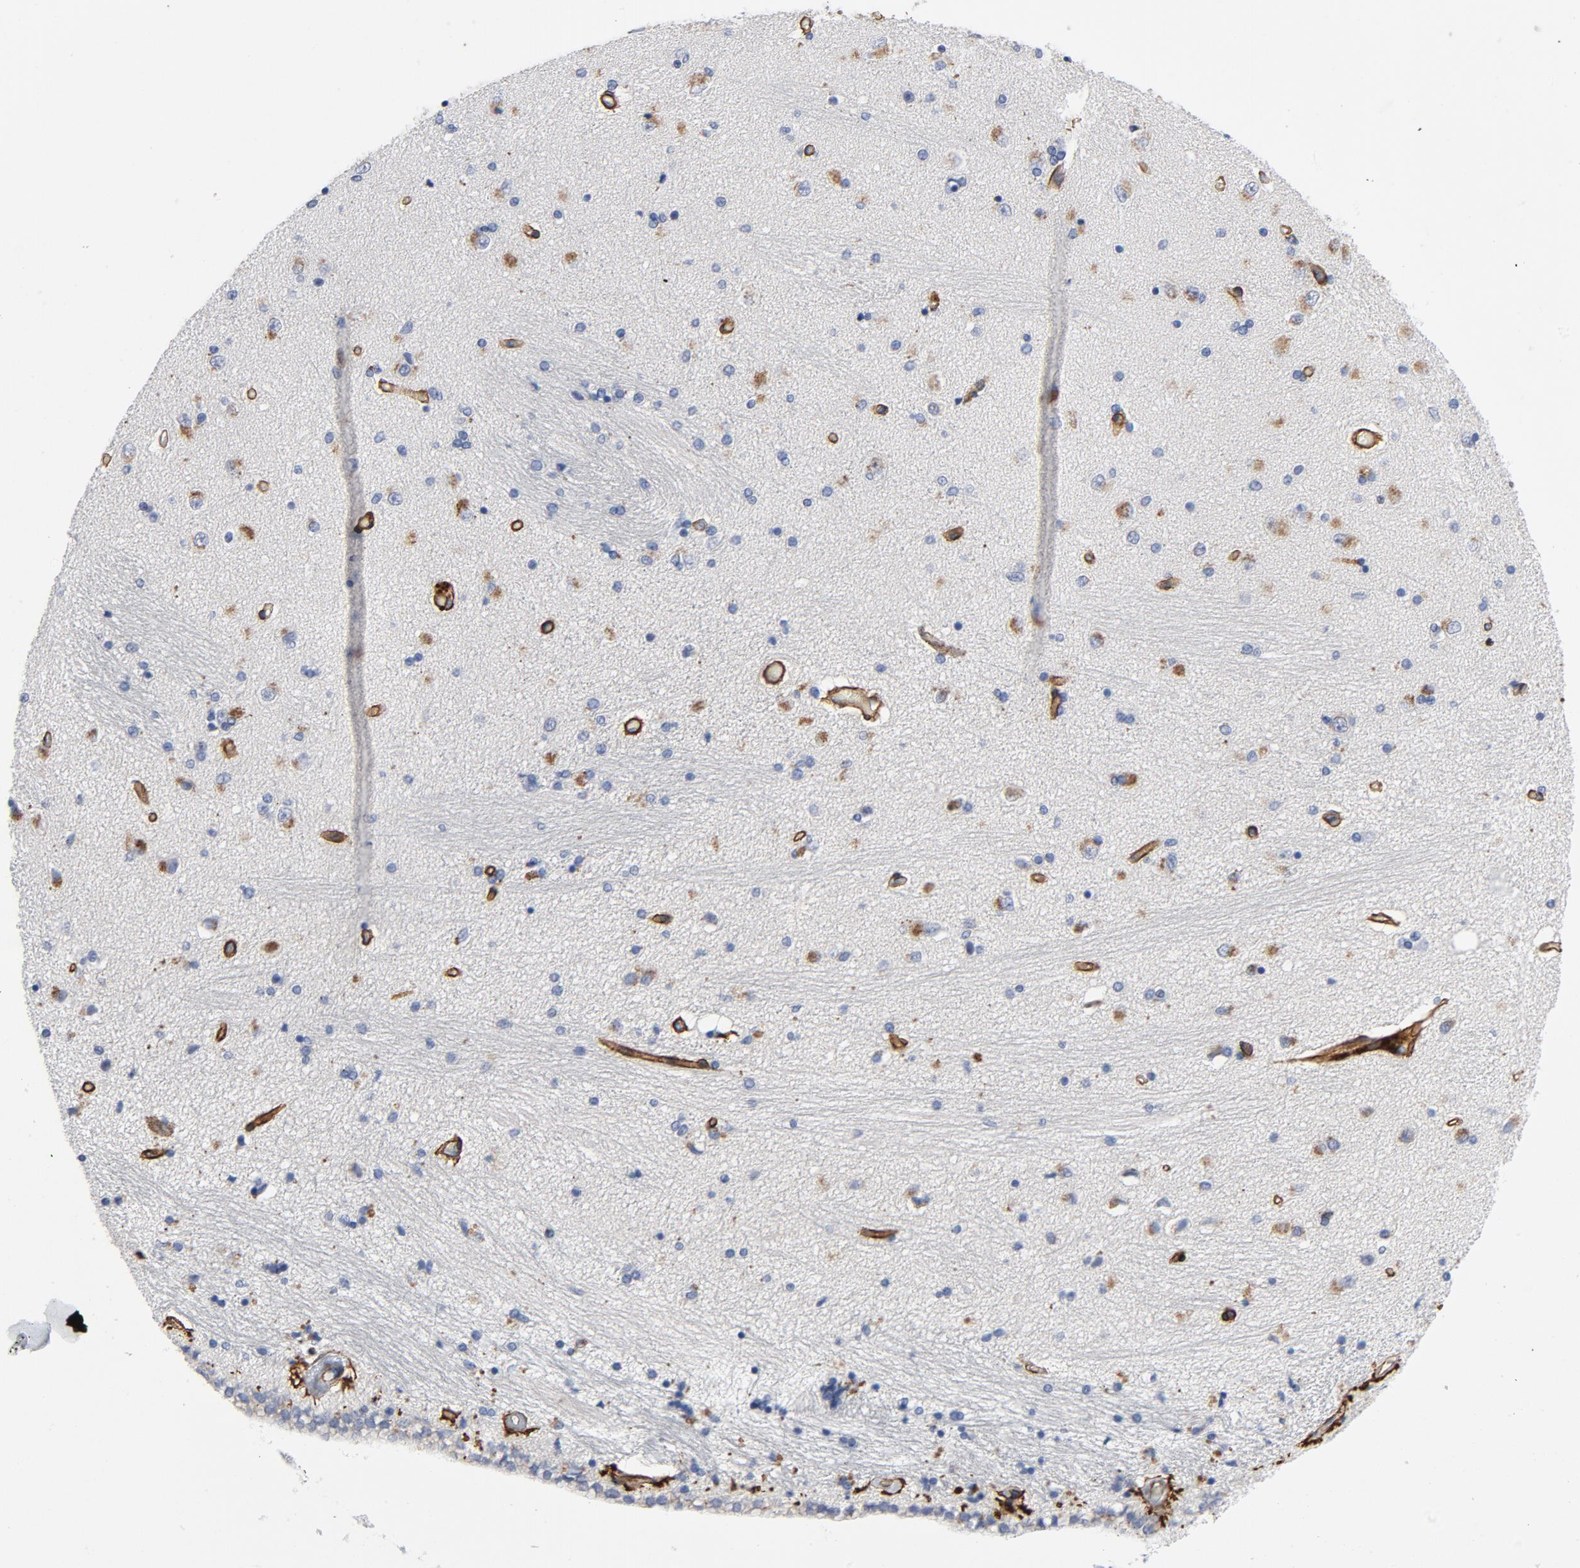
{"staining": {"intensity": "negative", "quantity": "none", "location": "none"}, "tissue": "hippocampus", "cell_type": "Glial cells", "image_type": "normal", "snomed": [{"axis": "morphology", "description": "Normal tissue, NOS"}, {"axis": "topography", "description": "Hippocampus"}], "caption": "A histopathology image of hippocampus stained for a protein shows no brown staining in glial cells.", "gene": "LAMC1", "patient": {"sex": "female", "age": 54}}